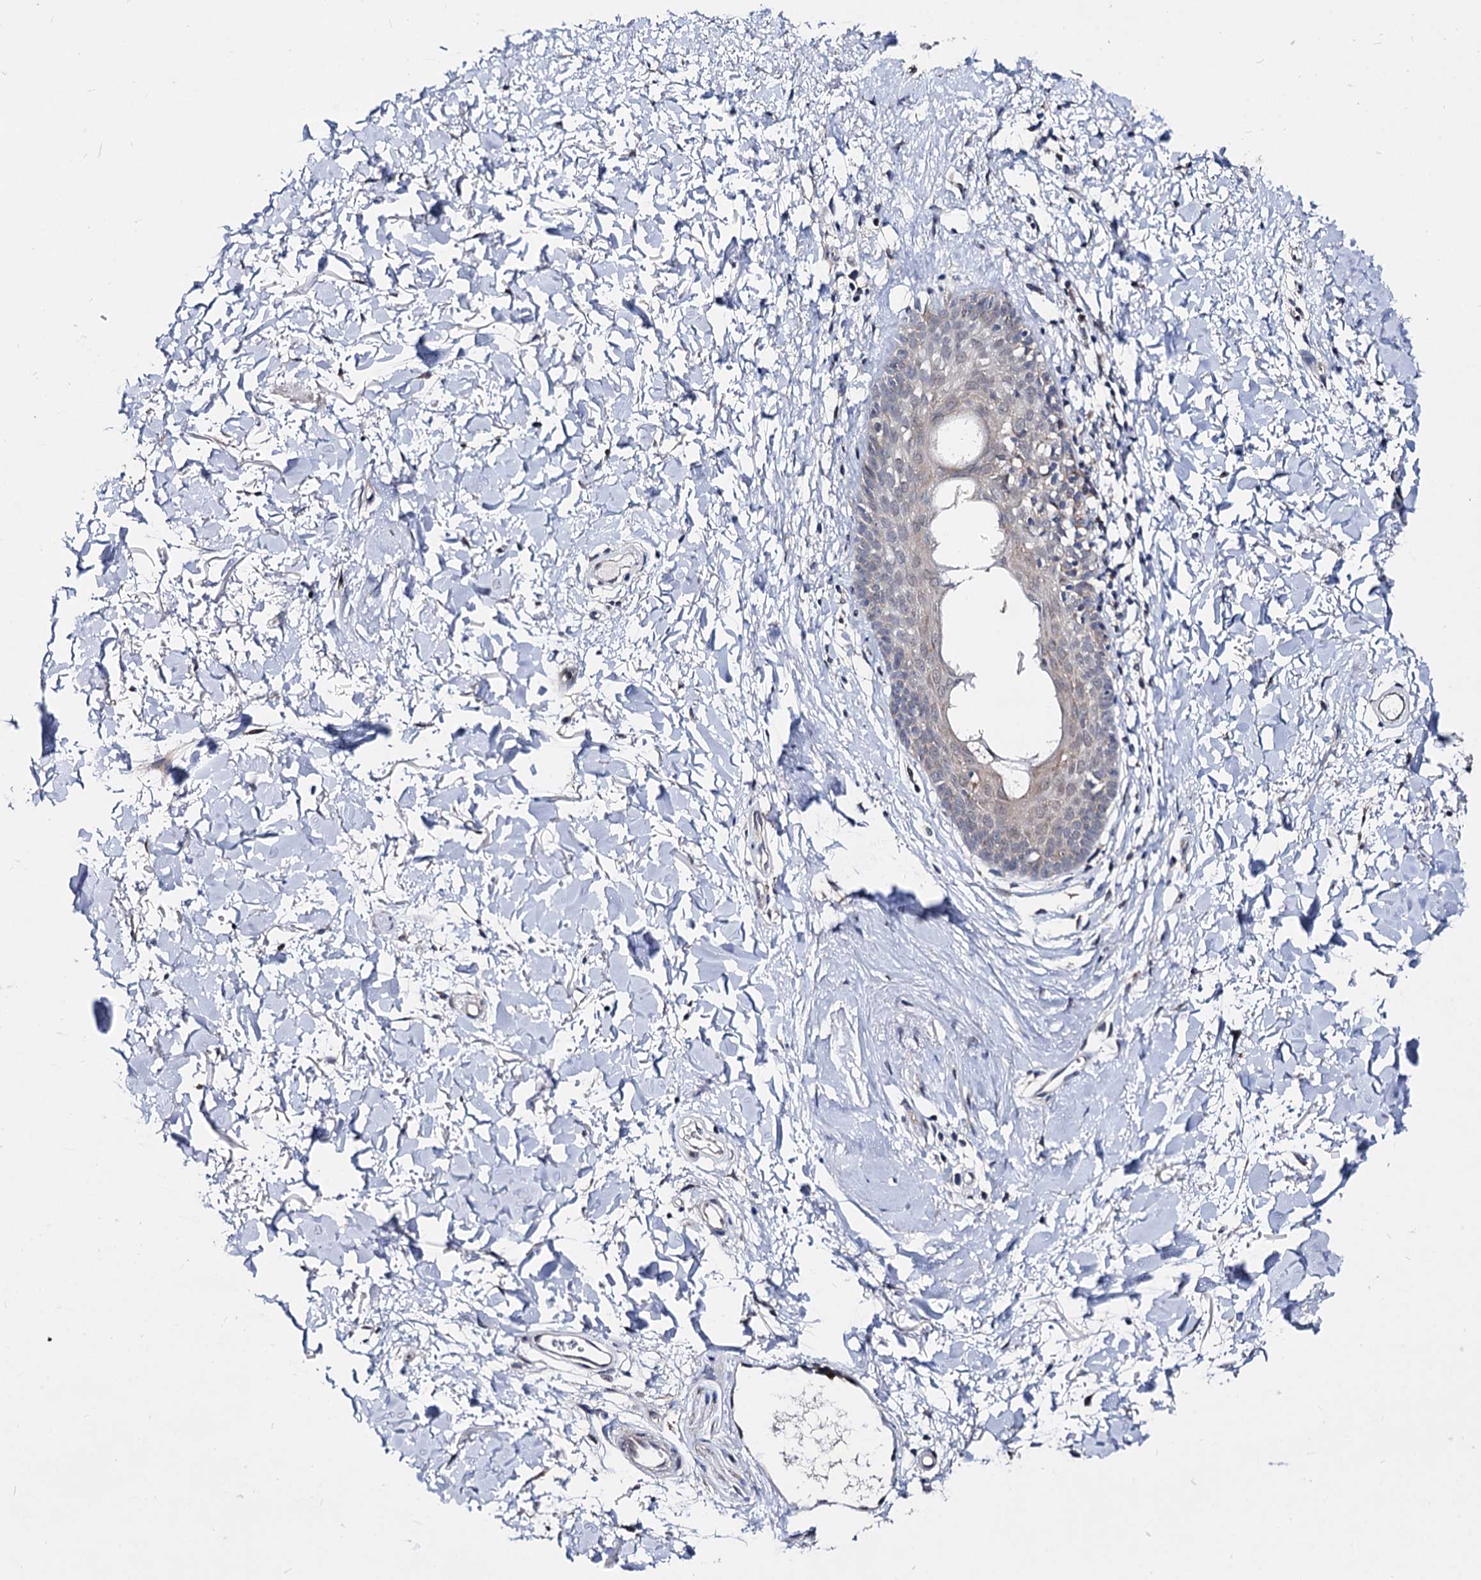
{"staining": {"intensity": "weak", "quantity": "25%-75%", "location": "cytoplasmic/membranous"}, "tissue": "skin", "cell_type": "Fibroblasts", "image_type": "normal", "snomed": [{"axis": "morphology", "description": "Normal tissue, NOS"}, {"axis": "topography", "description": "Skin"}], "caption": "Weak cytoplasmic/membranous protein expression is seen in approximately 25%-75% of fibroblasts in skin. (DAB IHC, brown staining for protein, blue staining for nuclei).", "gene": "CAPRIN2", "patient": {"sex": "female", "age": 58}}